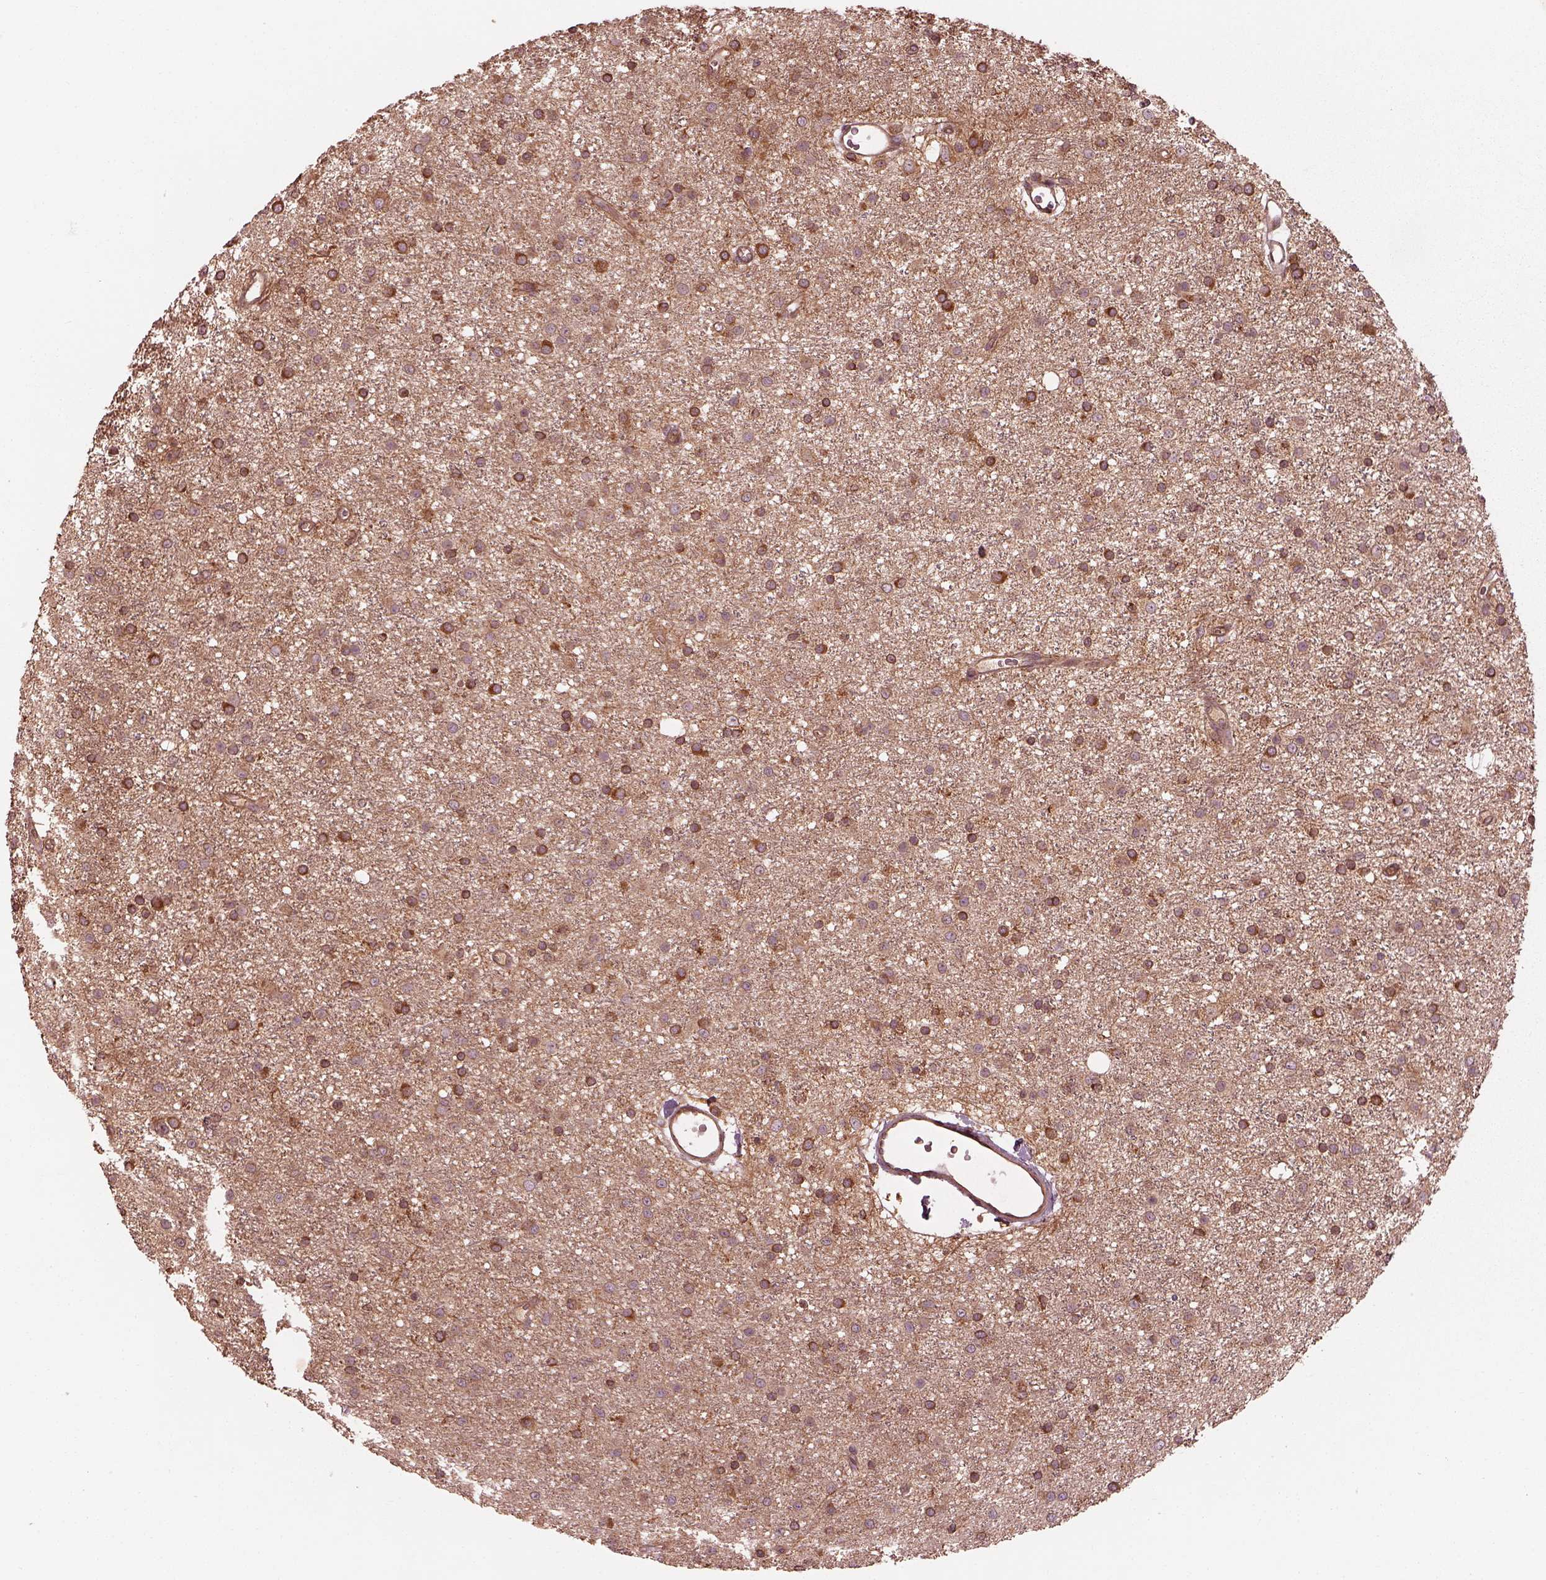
{"staining": {"intensity": "moderate", "quantity": "25%-75%", "location": "cytoplasmic/membranous"}, "tissue": "glioma", "cell_type": "Tumor cells", "image_type": "cancer", "snomed": [{"axis": "morphology", "description": "Glioma, malignant, Low grade"}, {"axis": "topography", "description": "Brain"}], "caption": "Malignant glioma (low-grade) tissue displays moderate cytoplasmic/membranous expression in about 25%-75% of tumor cells, visualized by immunohistochemistry. (Brightfield microscopy of DAB IHC at high magnification).", "gene": "PIK3R2", "patient": {"sex": "male", "age": 27}}